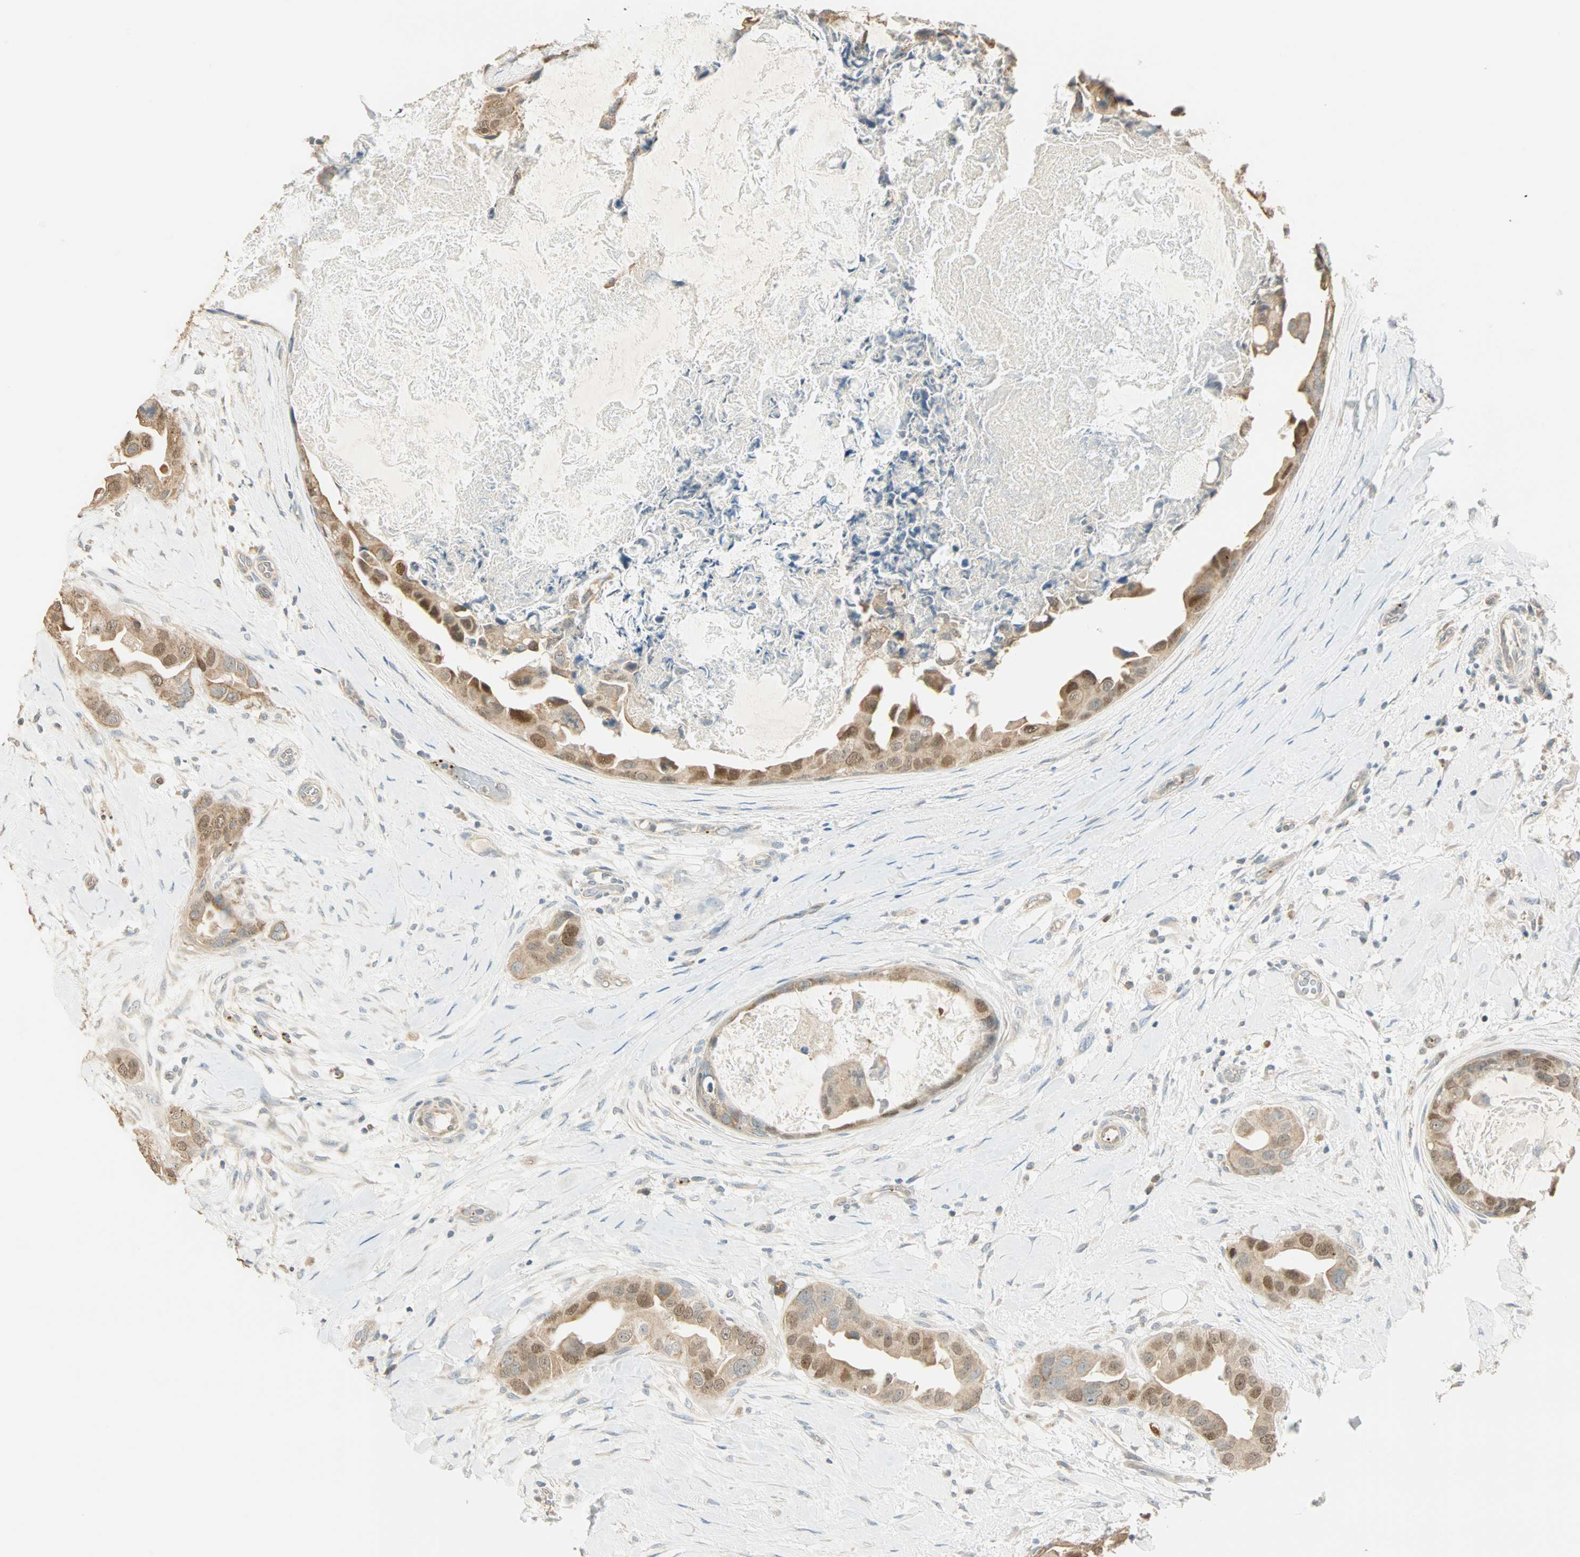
{"staining": {"intensity": "moderate", "quantity": "25%-75%", "location": "cytoplasmic/membranous,nuclear"}, "tissue": "breast cancer", "cell_type": "Tumor cells", "image_type": "cancer", "snomed": [{"axis": "morphology", "description": "Duct carcinoma"}, {"axis": "topography", "description": "Breast"}], "caption": "The image shows immunohistochemical staining of breast cancer (invasive ductal carcinoma). There is moderate cytoplasmic/membranous and nuclear positivity is seen in about 25%-75% of tumor cells.", "gene": "RAD18", "patient": {"sex": "female", "age": 40}}